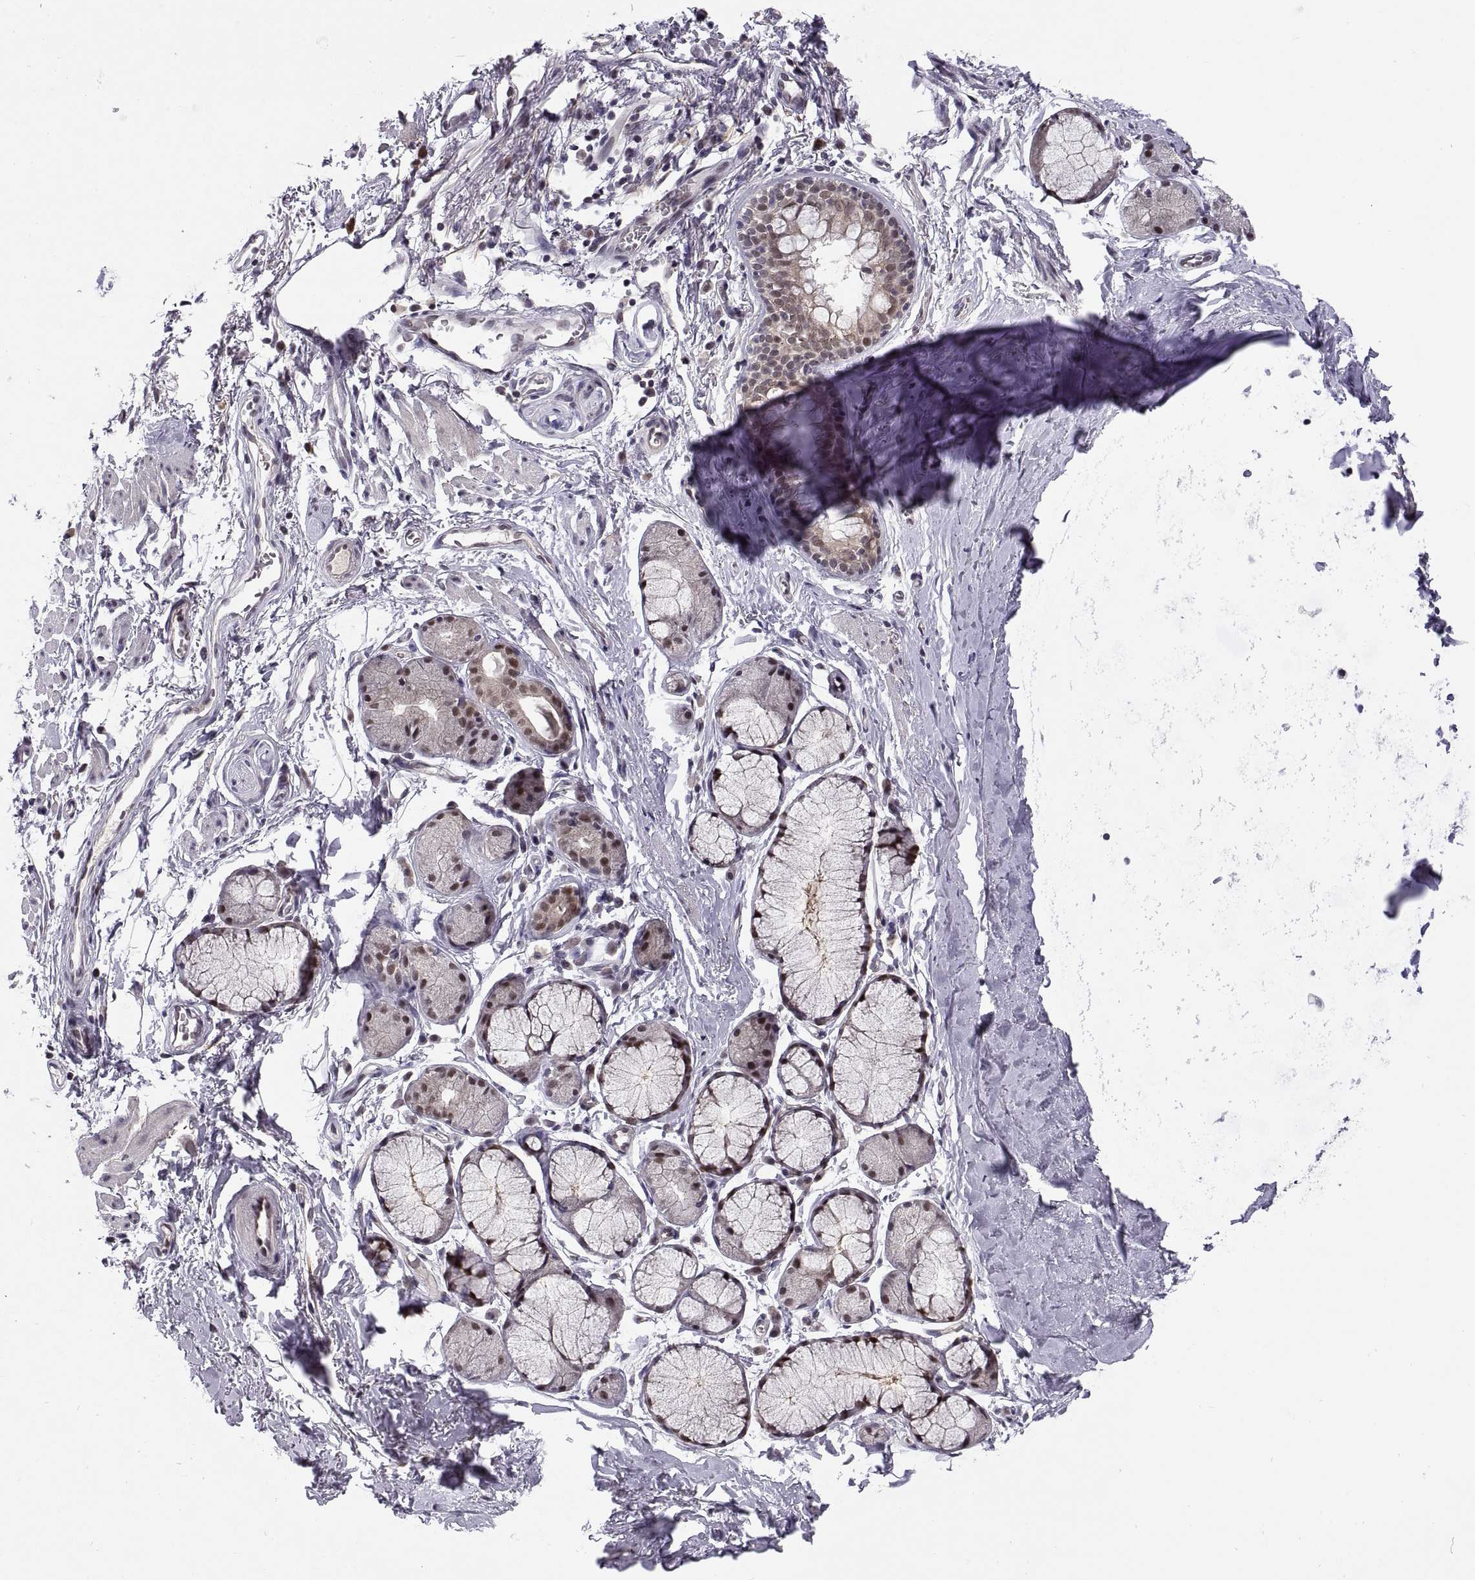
{"staining": {"intensity": "negative", "quantity": "none", "location": "none"}, "tissue": "adipose tissue", "cell_type": "Adipocytes", "image_type": "normal", "snomed": [{"axis": "morphology", "description": "Normal tissue, NOS"}, {"axis": "topography", "description": "Cartilage tissue"}, {"axis": "topography", "description": "Bronchus"}], "caption": "Immunohistochemical staining of benign human adipose tissue displays no significant staining in adipocytes.", "gene": "CHFR", "patient": {"sex": "female", "age": 79}}